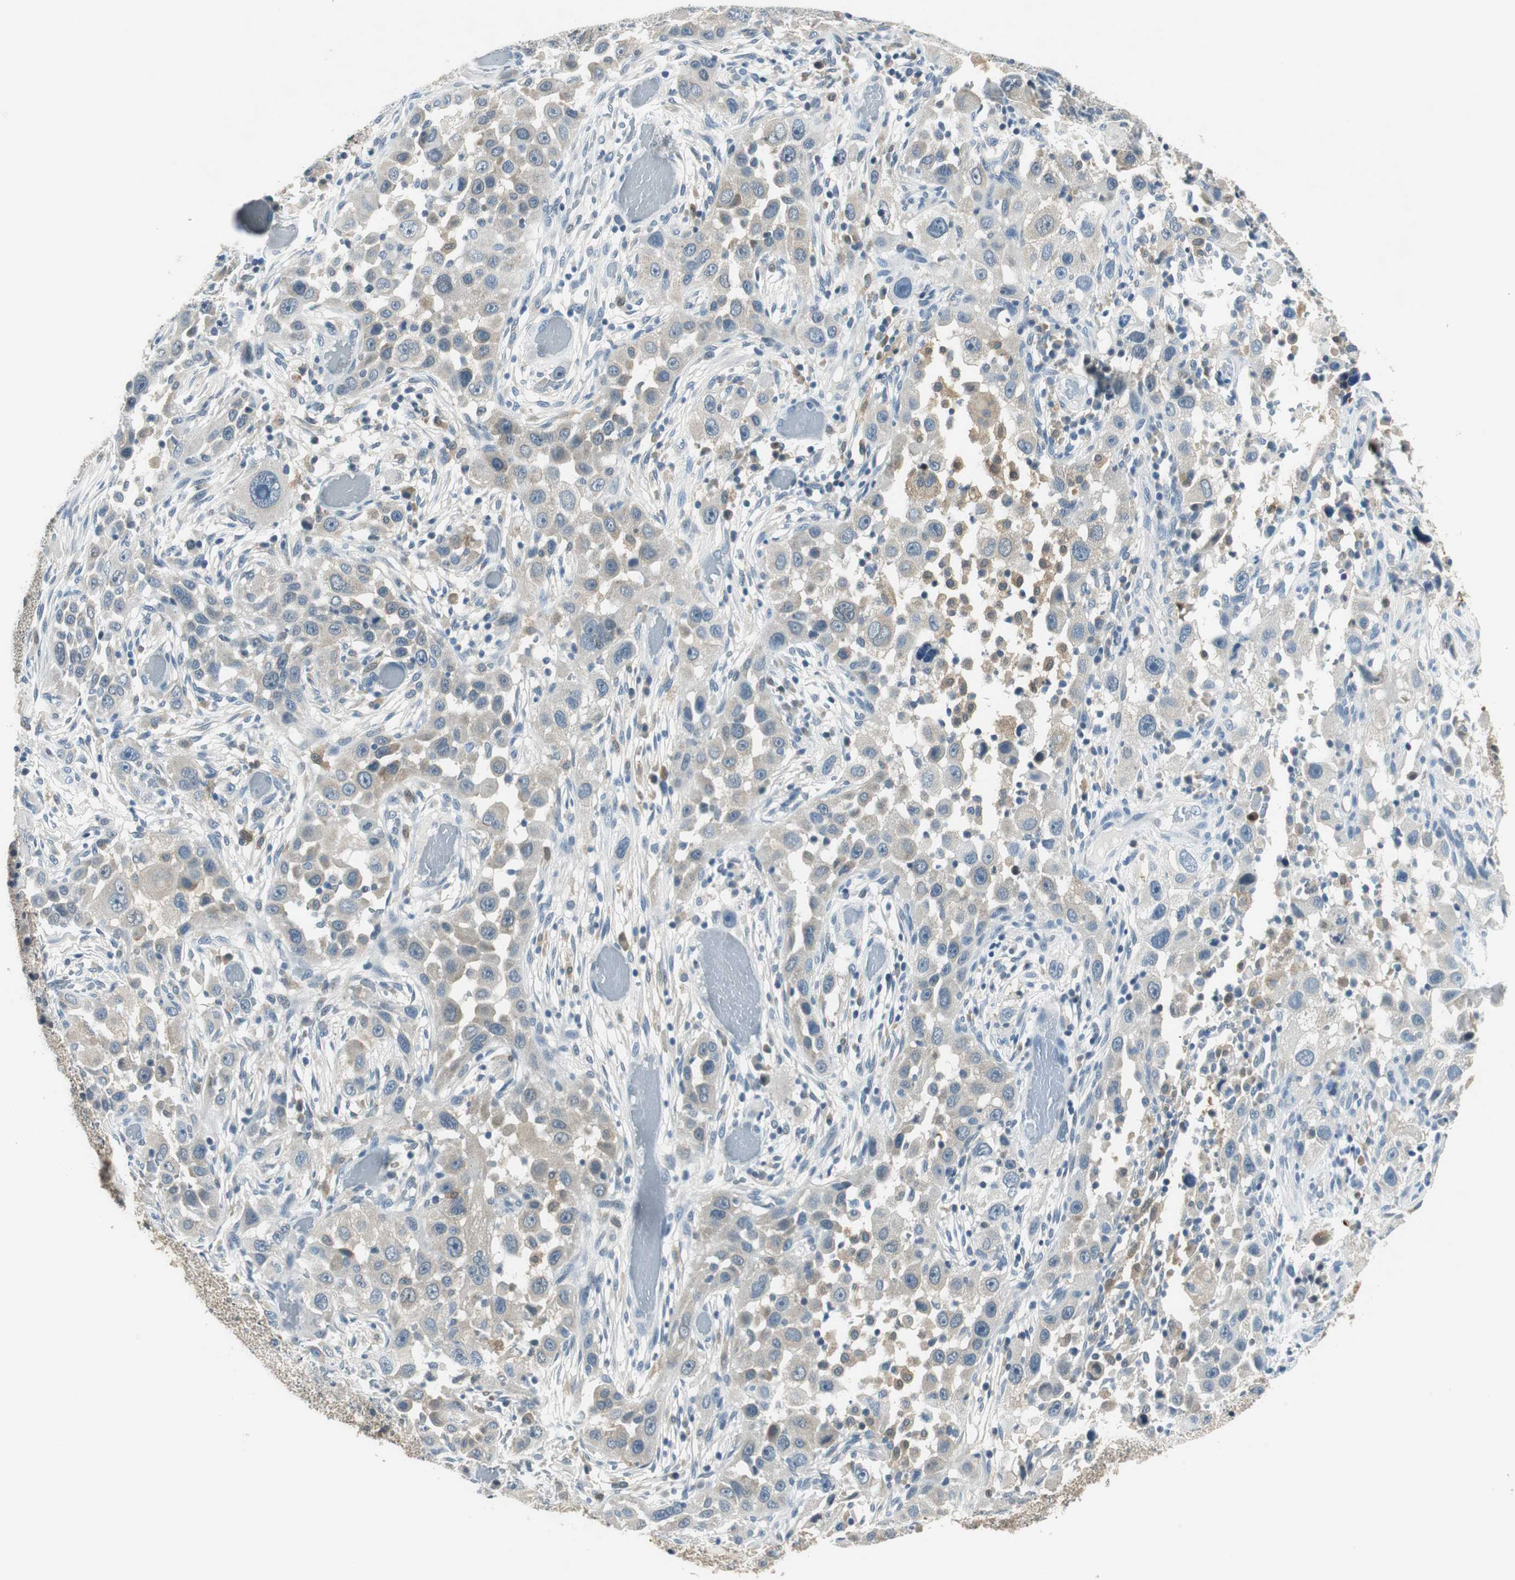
{"staining": {"intensity": "weak", "quantity": "<25%", "location": "cytoplasmic/membranous"}, "tissue": "head and neck cancer", "cell_type": "Tumor cells", "image_type": "cancer", "snomed": [{"axis": "morphology", "description": "Carcinoma, NOS"}, {"axis": "topography", "description": "Head-Neck"}], "caption": "Immunohistochemistry of carcinoma (head and neck) reveals no expression in tumor cells.", "gene": "ME1", "patient": {"sex": "male", "age": 87}}